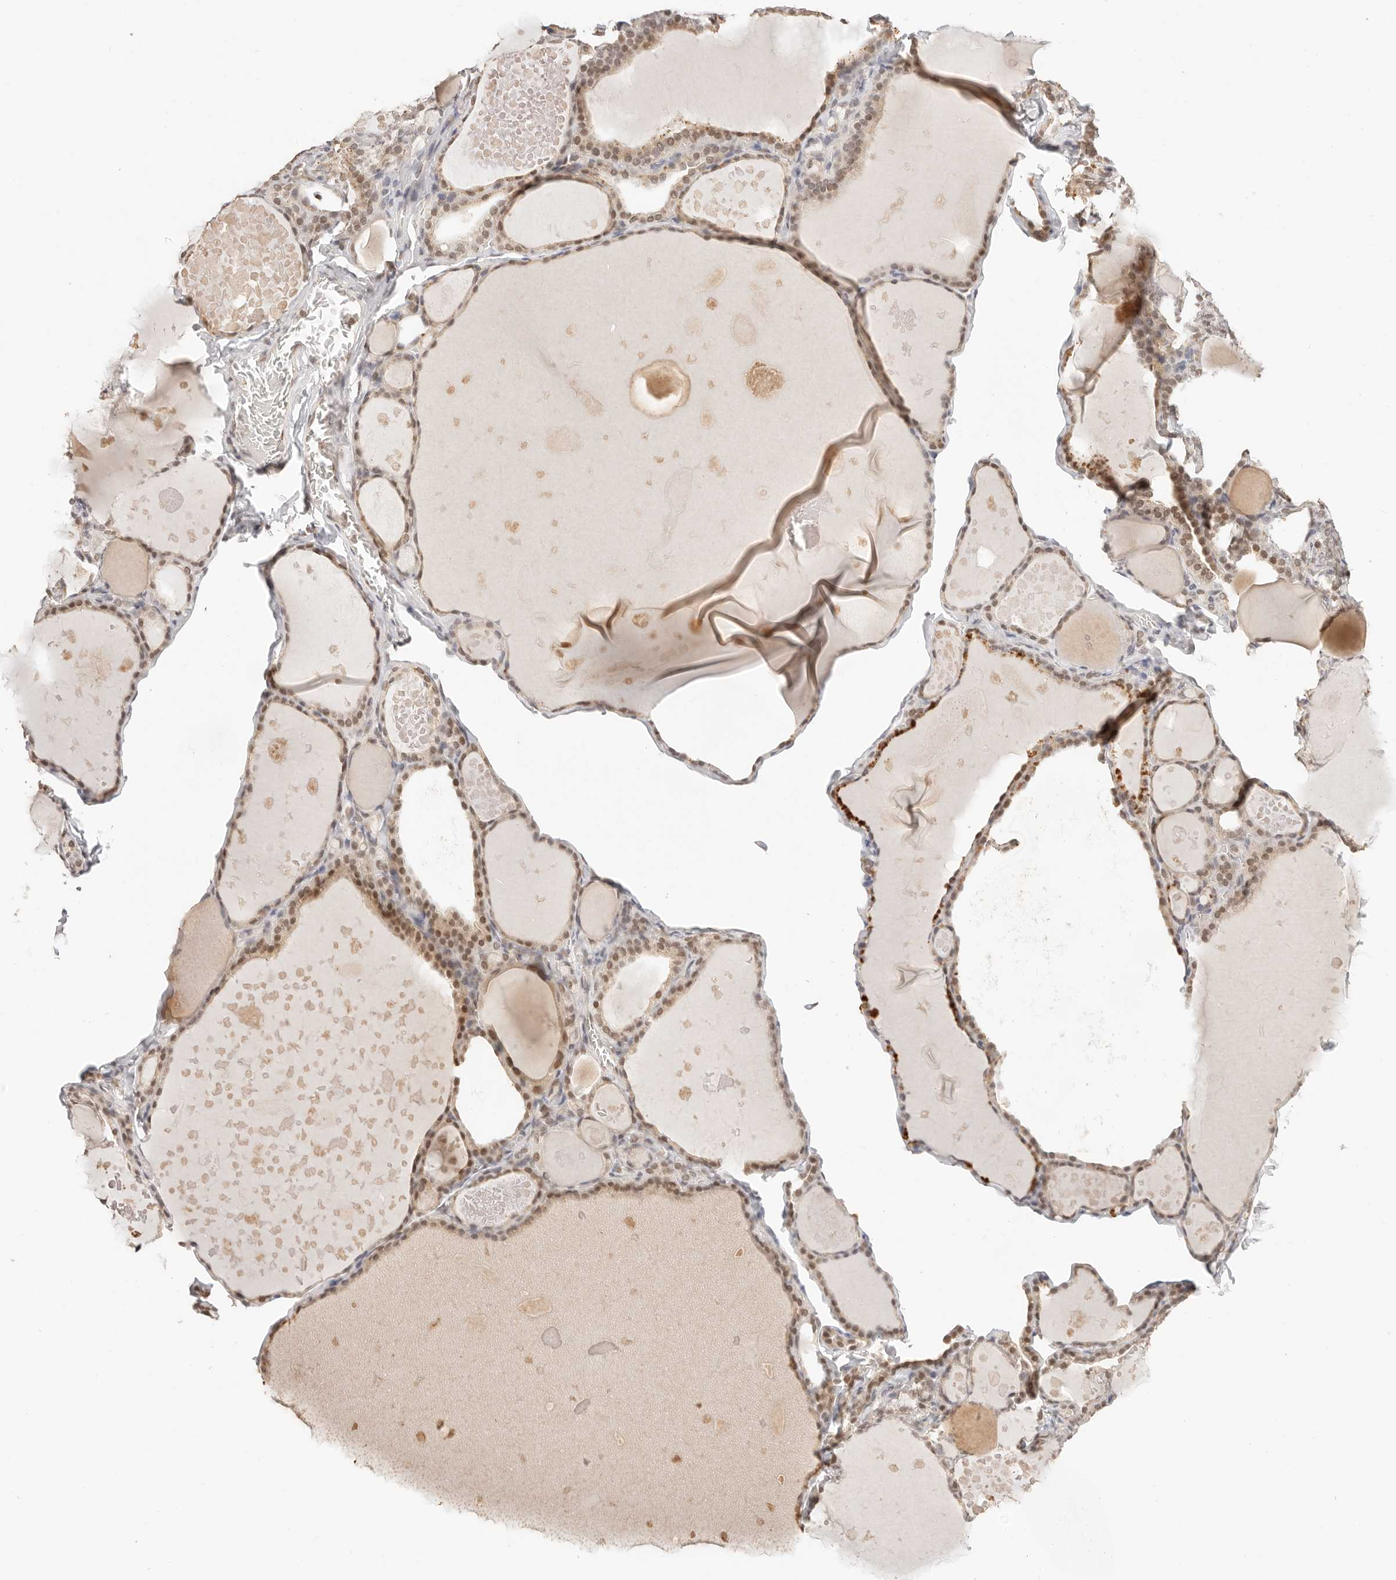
{"staining": {"intensity": "moderate", "quantity": ">75%", "location": "cytoplasmic/membranous,nuclear"}, "tissue": "thyroid gland", "cell_type": "Glandular cells", "image_type": "normal", "snomed": [{"axis": "morphology", "description": "Normal tissue, NOS"}, {"axis": "topography", "description": "Thyroid gland"}], "caption": "Glandular cells show medium levels of moderate cytoplasmic/membranous,nuclear staining in approximately >75% of cells in unremarkable thyroid gland.", "gene": "RFC3", "patient": {"sex": "male", "age": 56}}